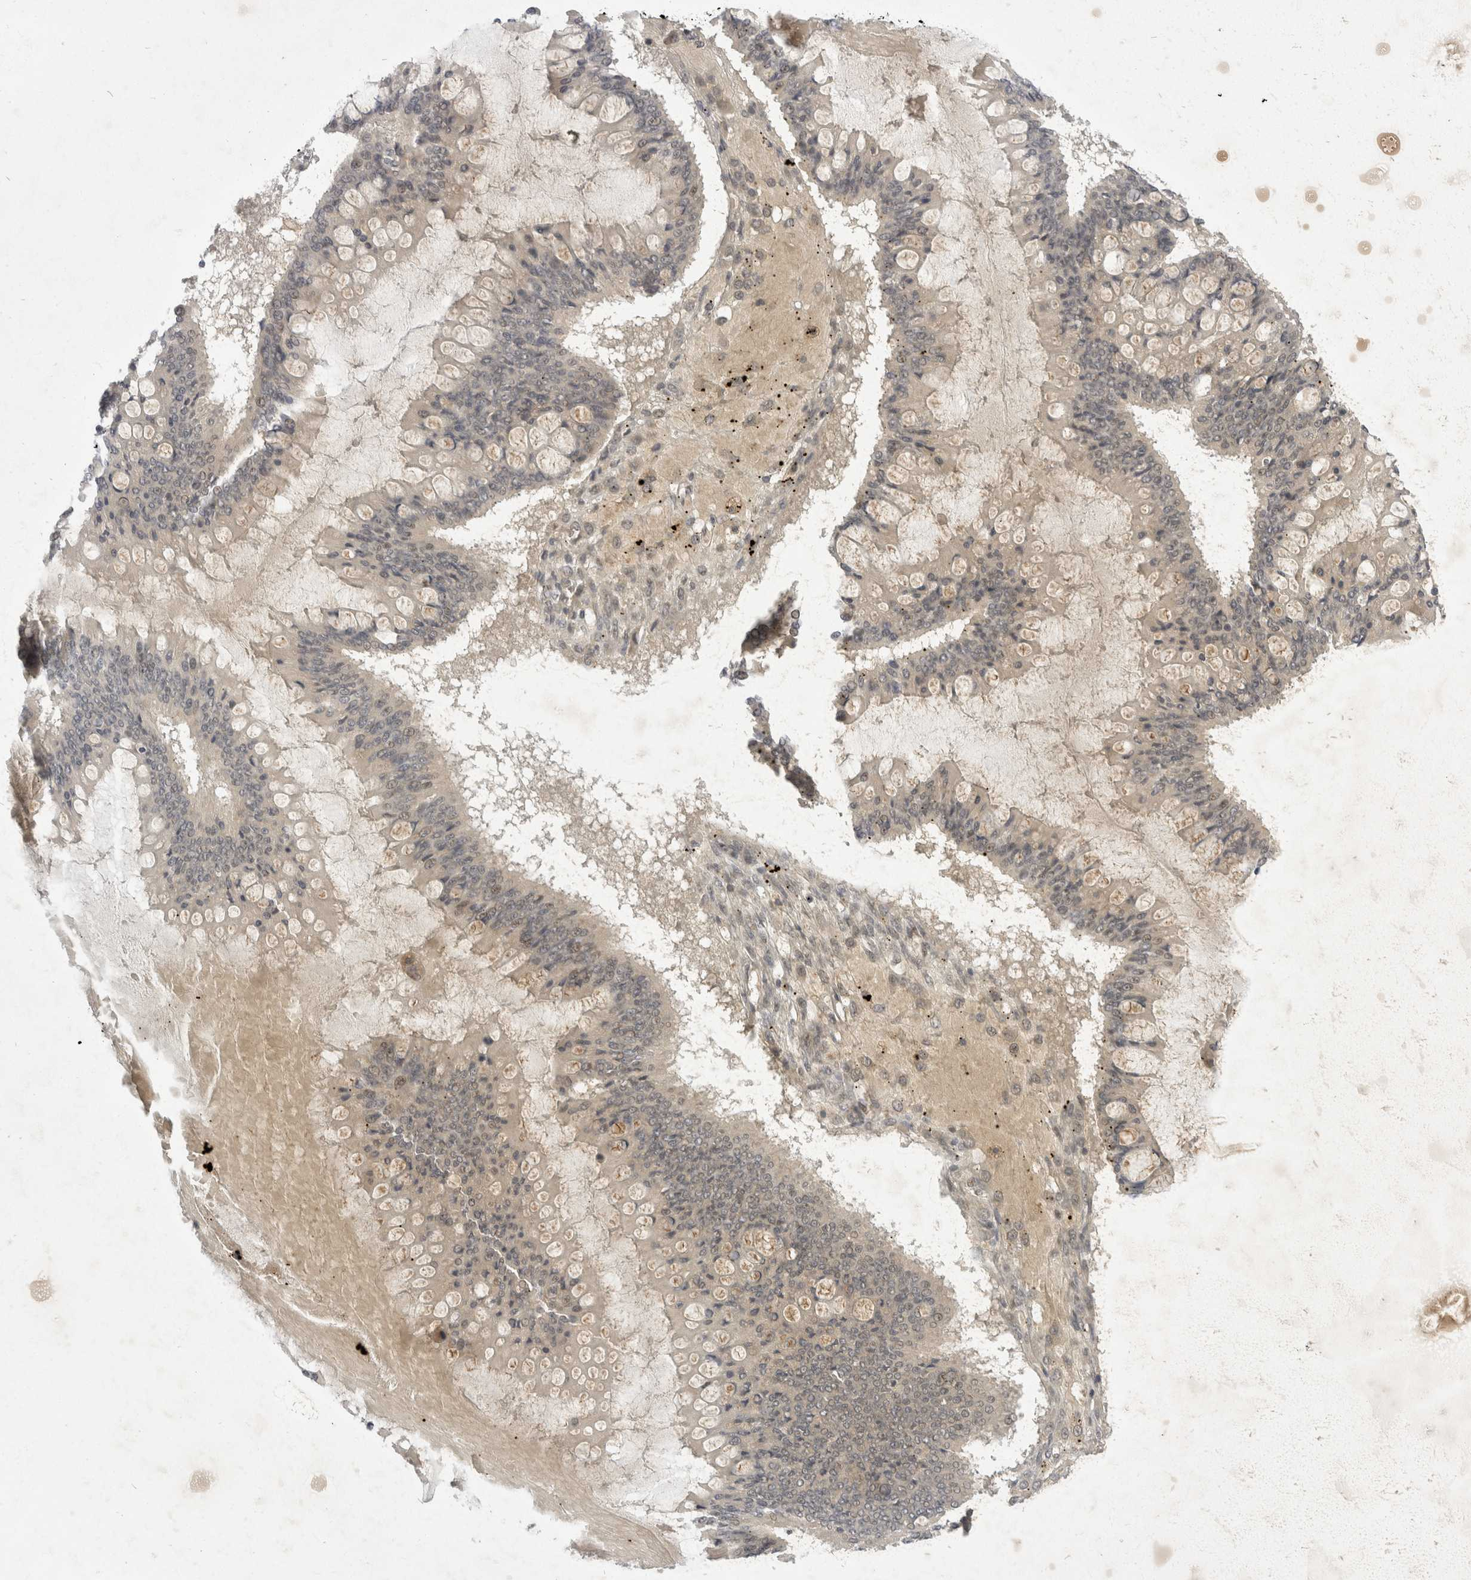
{"staining": {"intensity": "negative", "quantity": "none", "location": "none"}, "tissue": "ovarian cancer", "cell_type": "Tumor cells", "image_type": "cancer", "snomed": [{"axis": "morphology", "description": "Cystadenocarcinoma, mucinous, NOS"}, {"axis": "topography", "description": "Ovary"}], "caption": "An IHC micrograph of mucinous cystadenocarcinoma (ovarian) is shown. There is no staining in tumor cells of mucinous cystadenocarcinoma (ovarian).", "gene": "TOM1L2", "patient": {"sex": "female", "age": 73}}